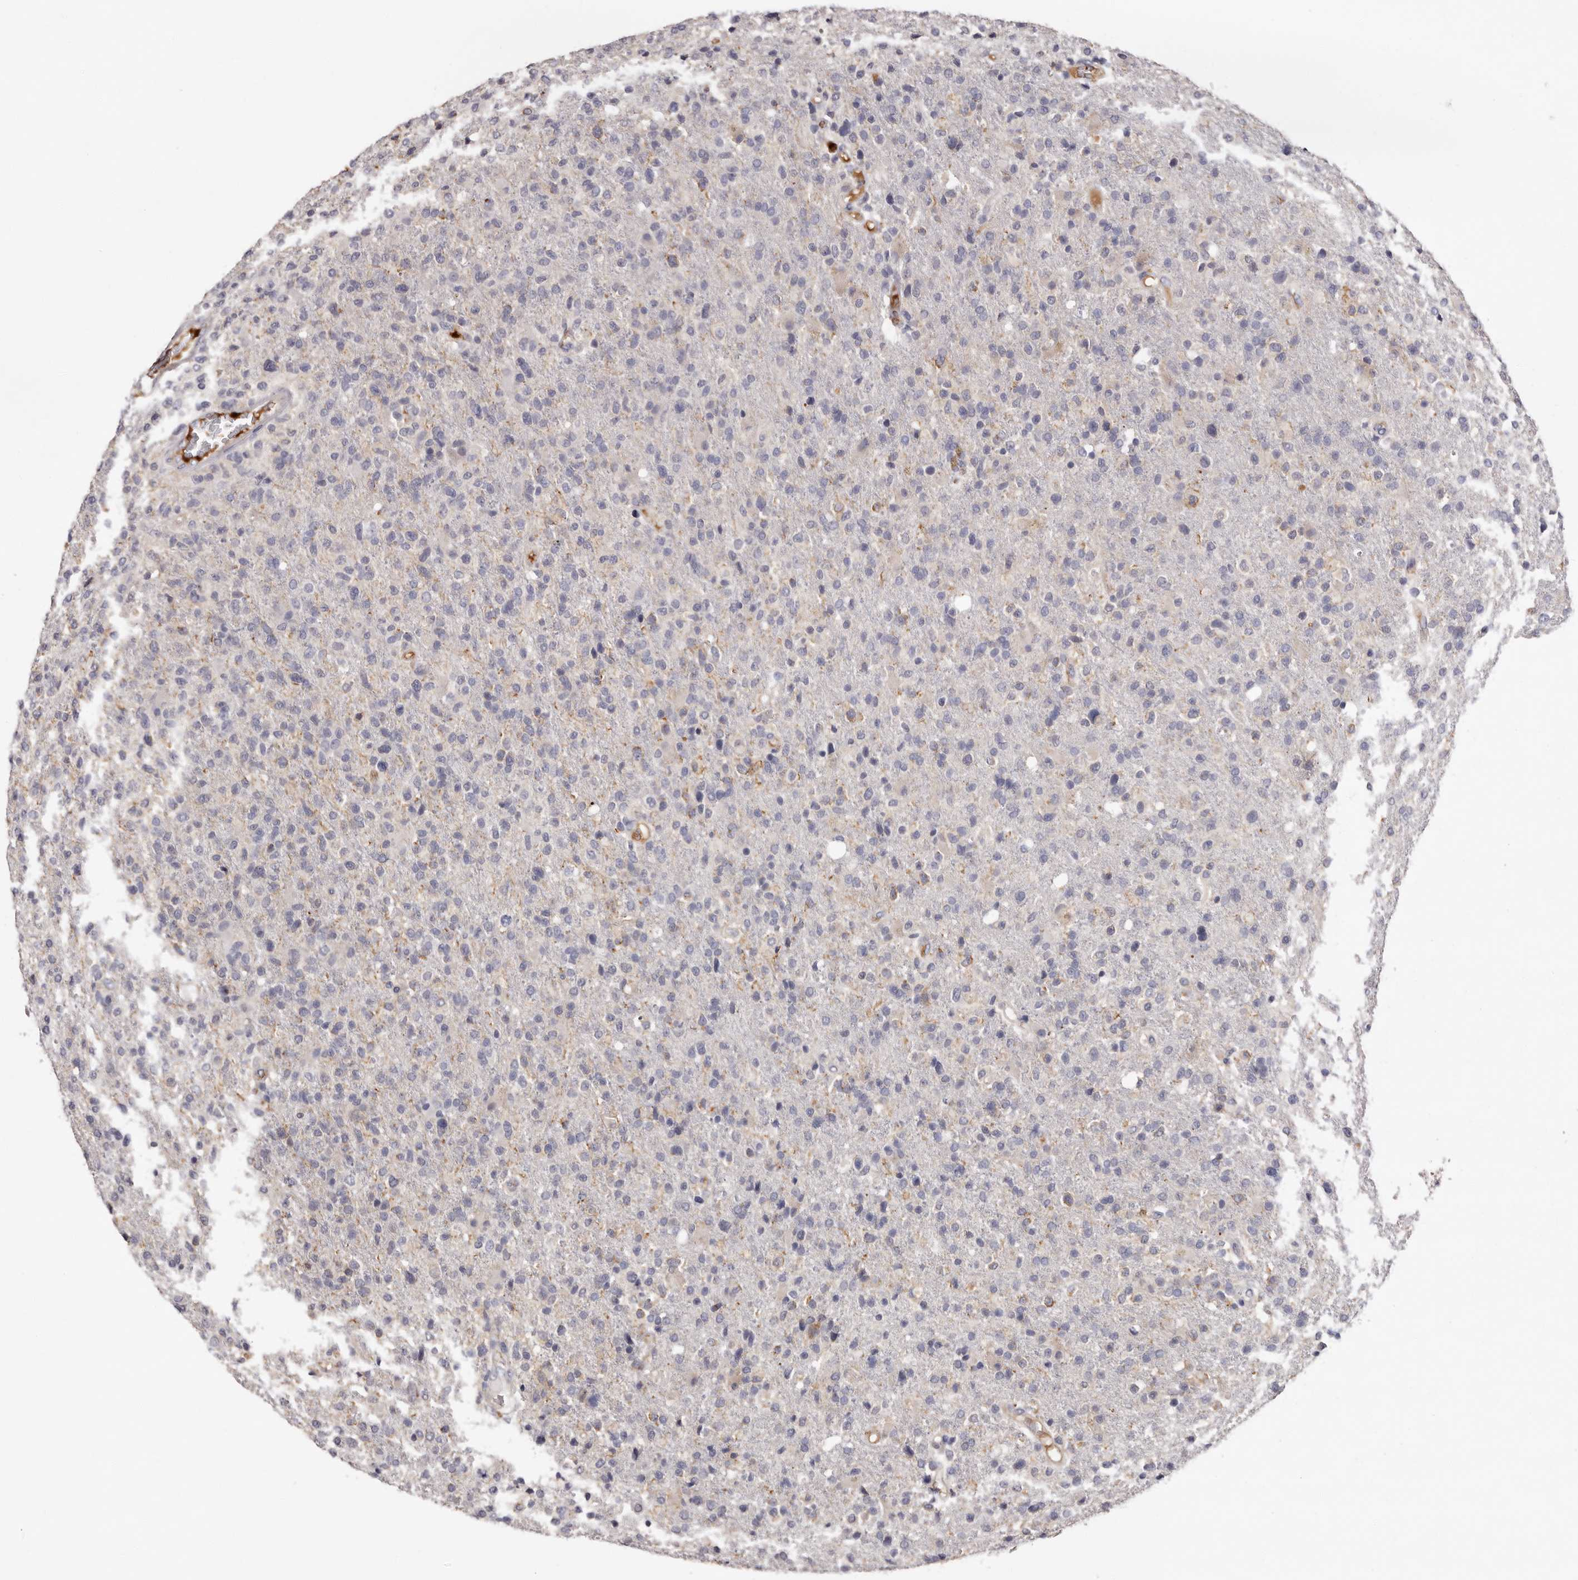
{"staining": {"intensity": "negative", "quantity": "none", "location": "none"}, "tissue": "glioma", "cell_type": "Tumor cells", "image_type": "cancer", "snomed": [{"axis": "morphology", "description": "Glioma, malignant, High grade"}, {"axis": "topography", "description": "Brain"}], "caption": "The micrograph shows no staining of tumor cells in glioma. (Stains: DAB immunohistochemistry (IHC) with hematoxylin counter stain, Microscopy: brightfield microscopy at high magnification).", "gene": "LMLN", "patient": {"sex": "male", "age": 72}}